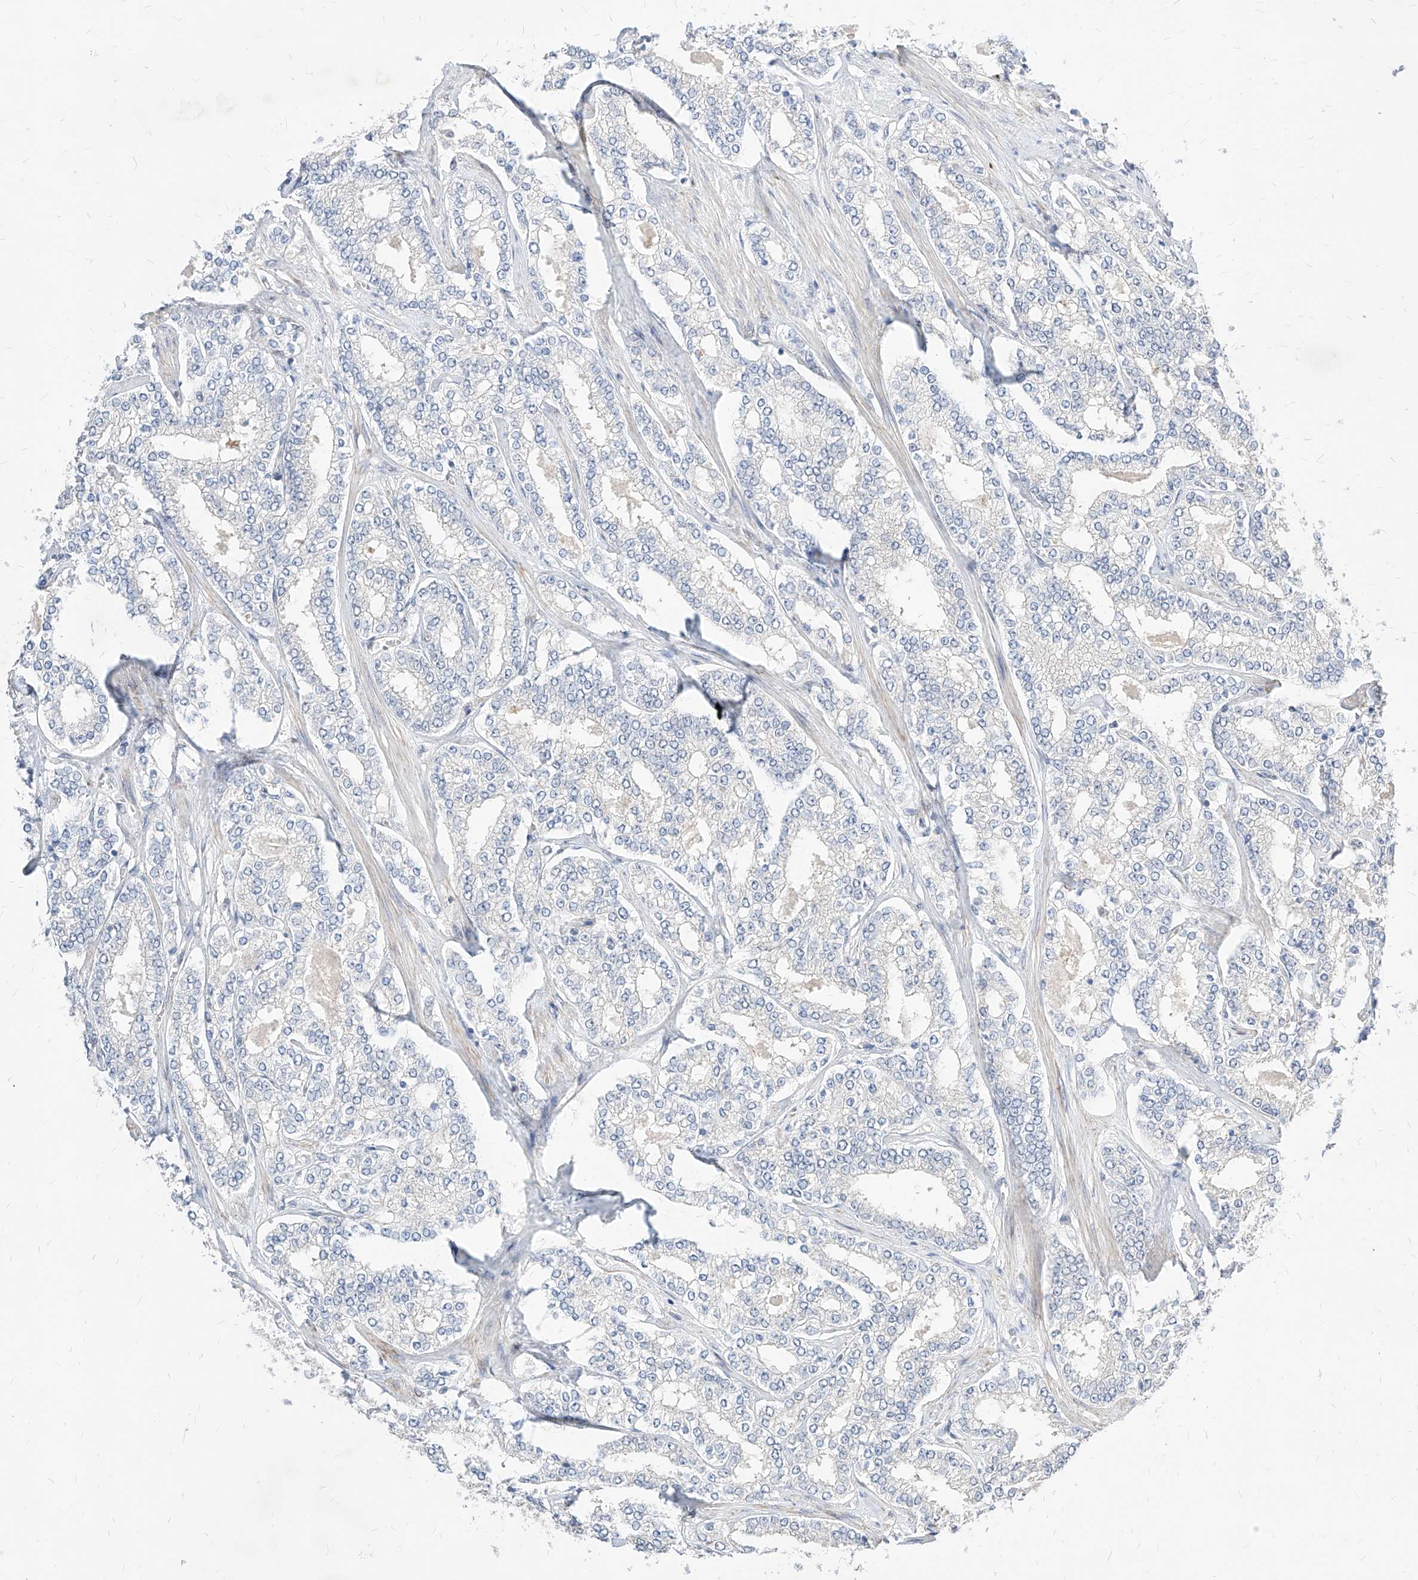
{"staining": {"intensity": "negative", "quantity": "none", "location": "none"}, "tissue": "prostate cancer", "cell_type": "Tumor cells", "image_type": "cancer", "snomed": [{"axis": "morphology", "description": "Normal tissue, NOS"}, {"axis": "morphology", "description": "Adenocarcinoma, High grade"}, {"axis": "topography", "description": "Prostate"}], "caption": "There is no significant expression in tumor cells of prostate high-grade adenocarcinoma.", "gene": "TSNAX", "patient": {"sex": "male", "age": 83}}